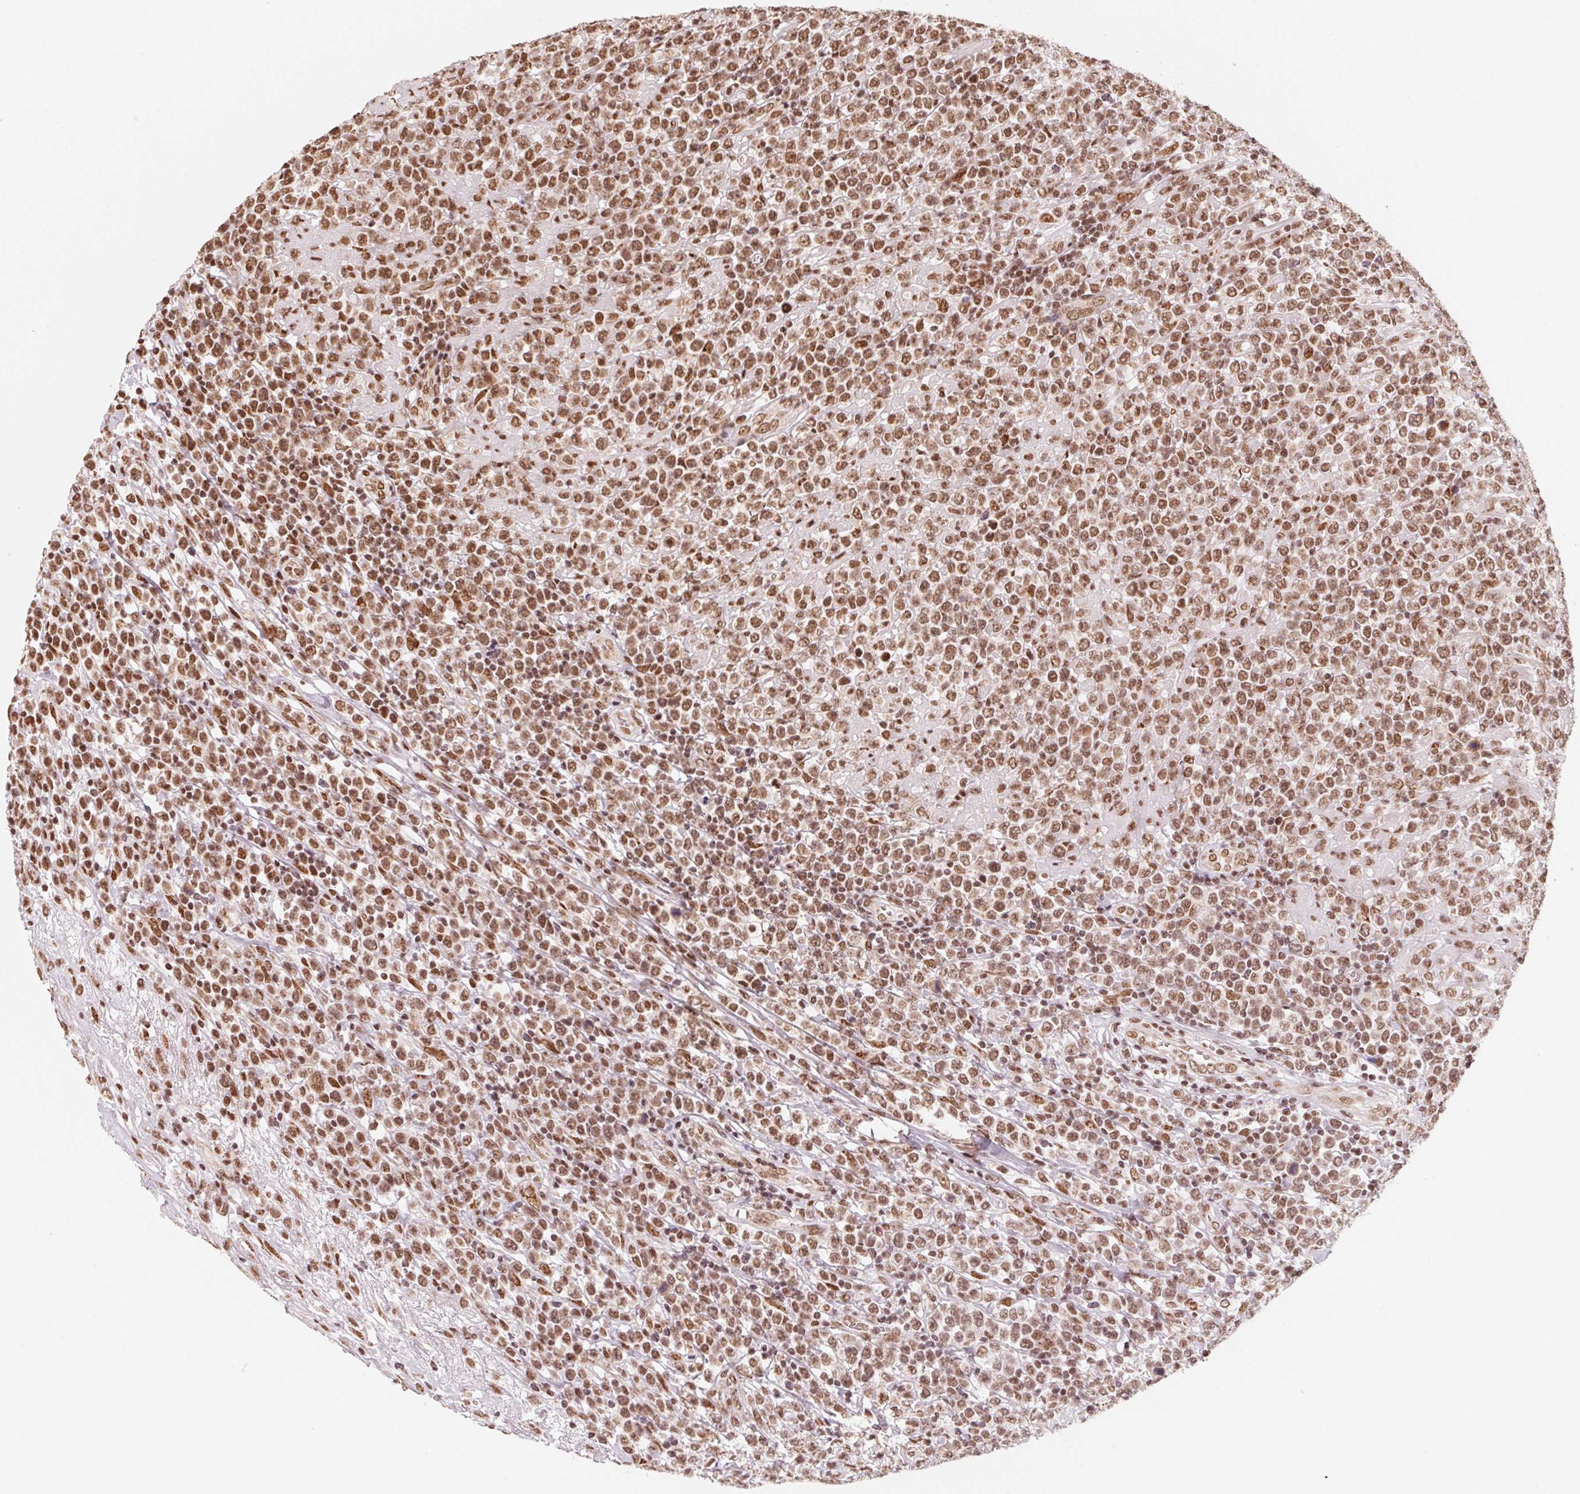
{"staining": {"intensity": "moderate", "quantity": ">75%", "location": "nuclear"}, "tissue": "lymphoma", "cell_type": "Tumor cells", "image_type": "cancer", "snomed": [{"axis": "morphology", "description": "Malignant lymphoma, non-Hodgkin's type, High grade"}, {"axis": "topography", "description": "Soft tissue"}], "caption": "A medium amount of moderate nuclear positivity is identified in approximately >75% of tumor cells in lymphoma tissue.", "gene": "TOPORS", "patient": {"sex": "female", "age": 56}}